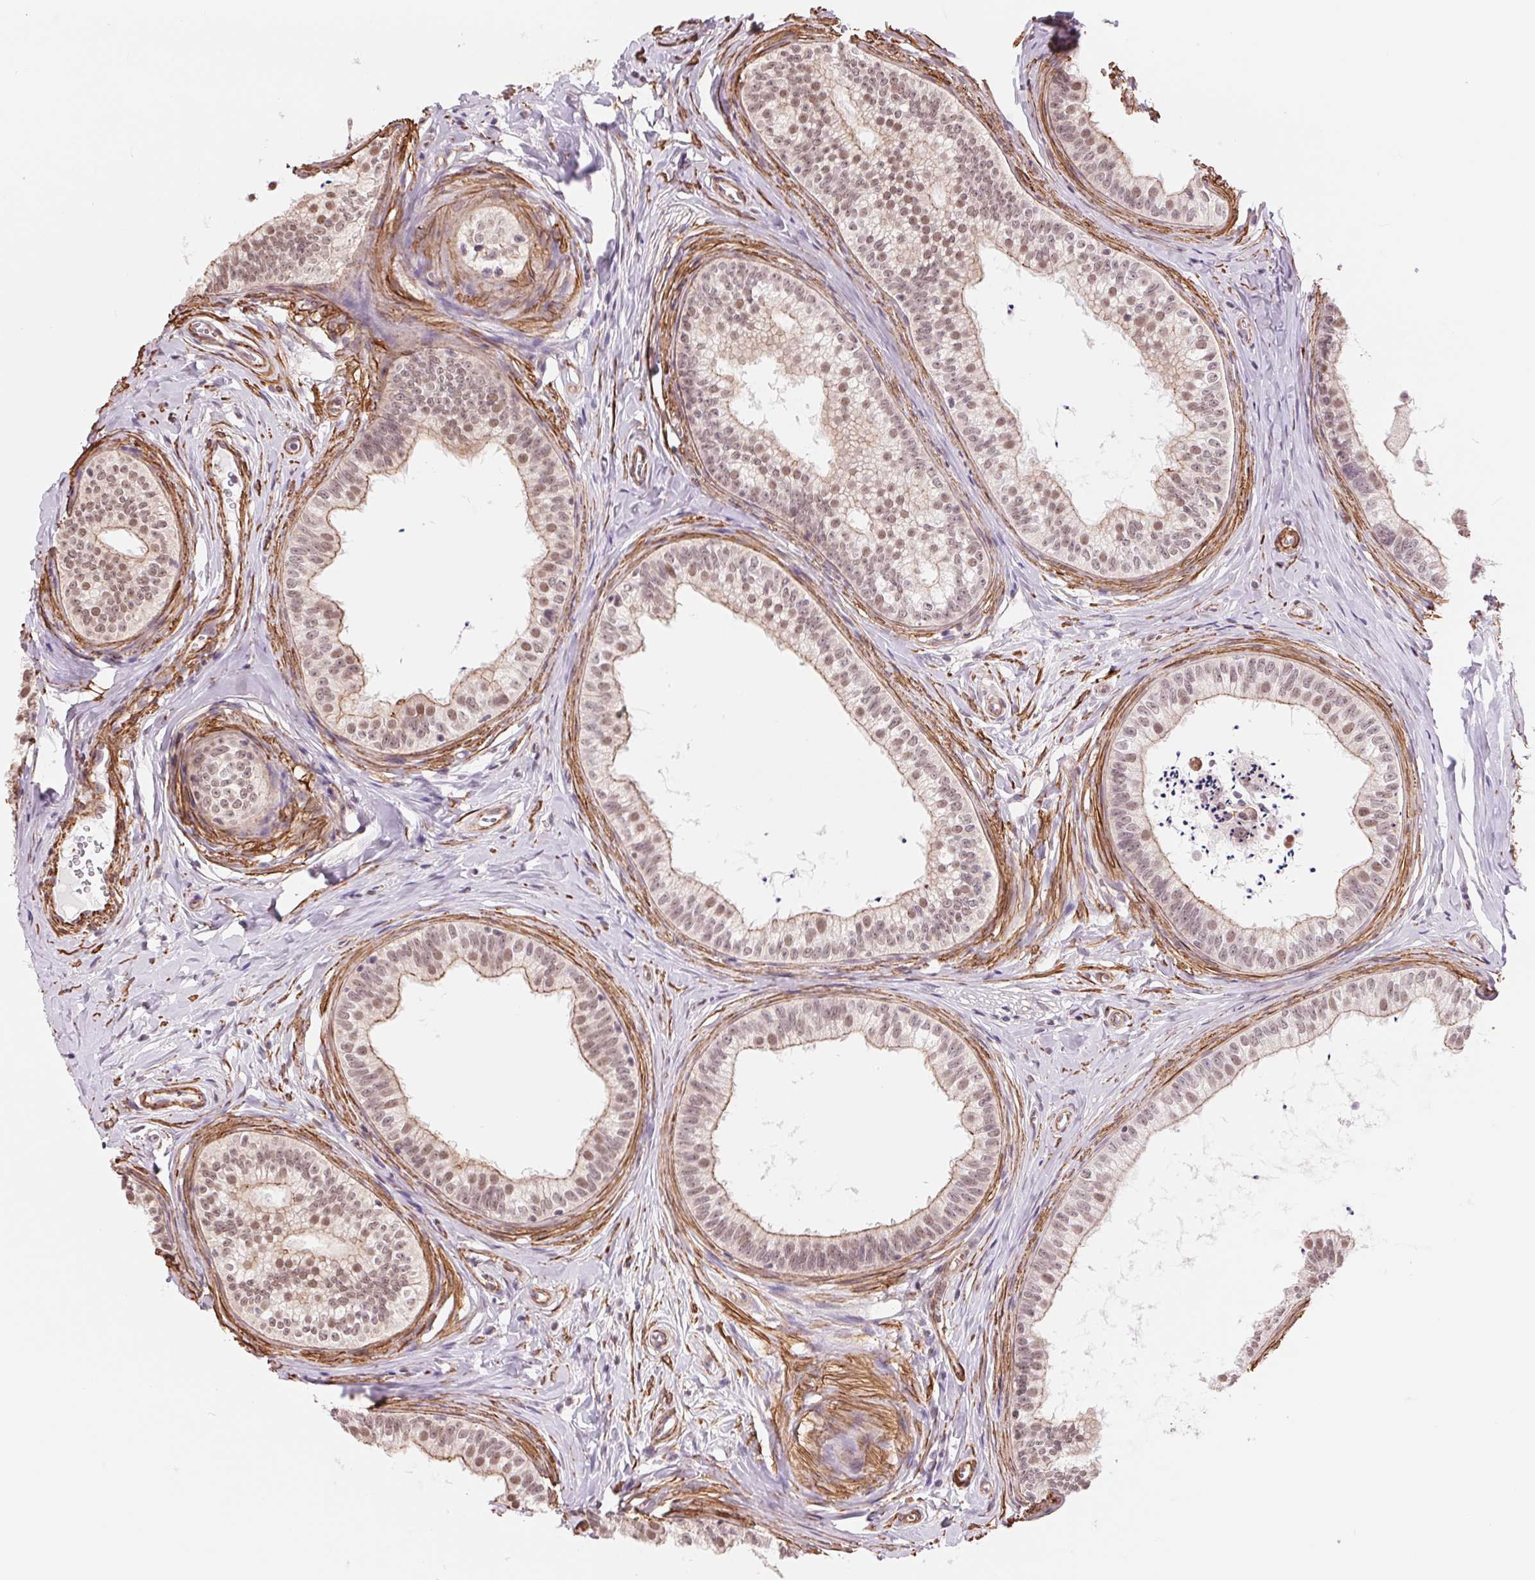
{"staining": {"intensity": "strong", "quantity": "<25%", "location": "cytoplasmic/membranous,nuclear"}, "tissue": "epididymis", "cell_type": "Glandular cells", "image_type": "normal", "snomed": [{"axis": "morphology", "description": "Normal tissue, NOS"}, {"axis": "topography", "description": "Epididymis"}], "caption": "Epididymis was stained to show a protein in brown. There is medium levels of strong cytoplasmic/membranous,nuclear staining in about <25% of glandular cells. (Stains: DAB (3,3'-diaminobenzidine) in brown, nuclei in blue, Microscopy: brightfield microscopy at high magnification).", "gene": "BCAT1", "patient": {"sex": "male", "age": 24}}